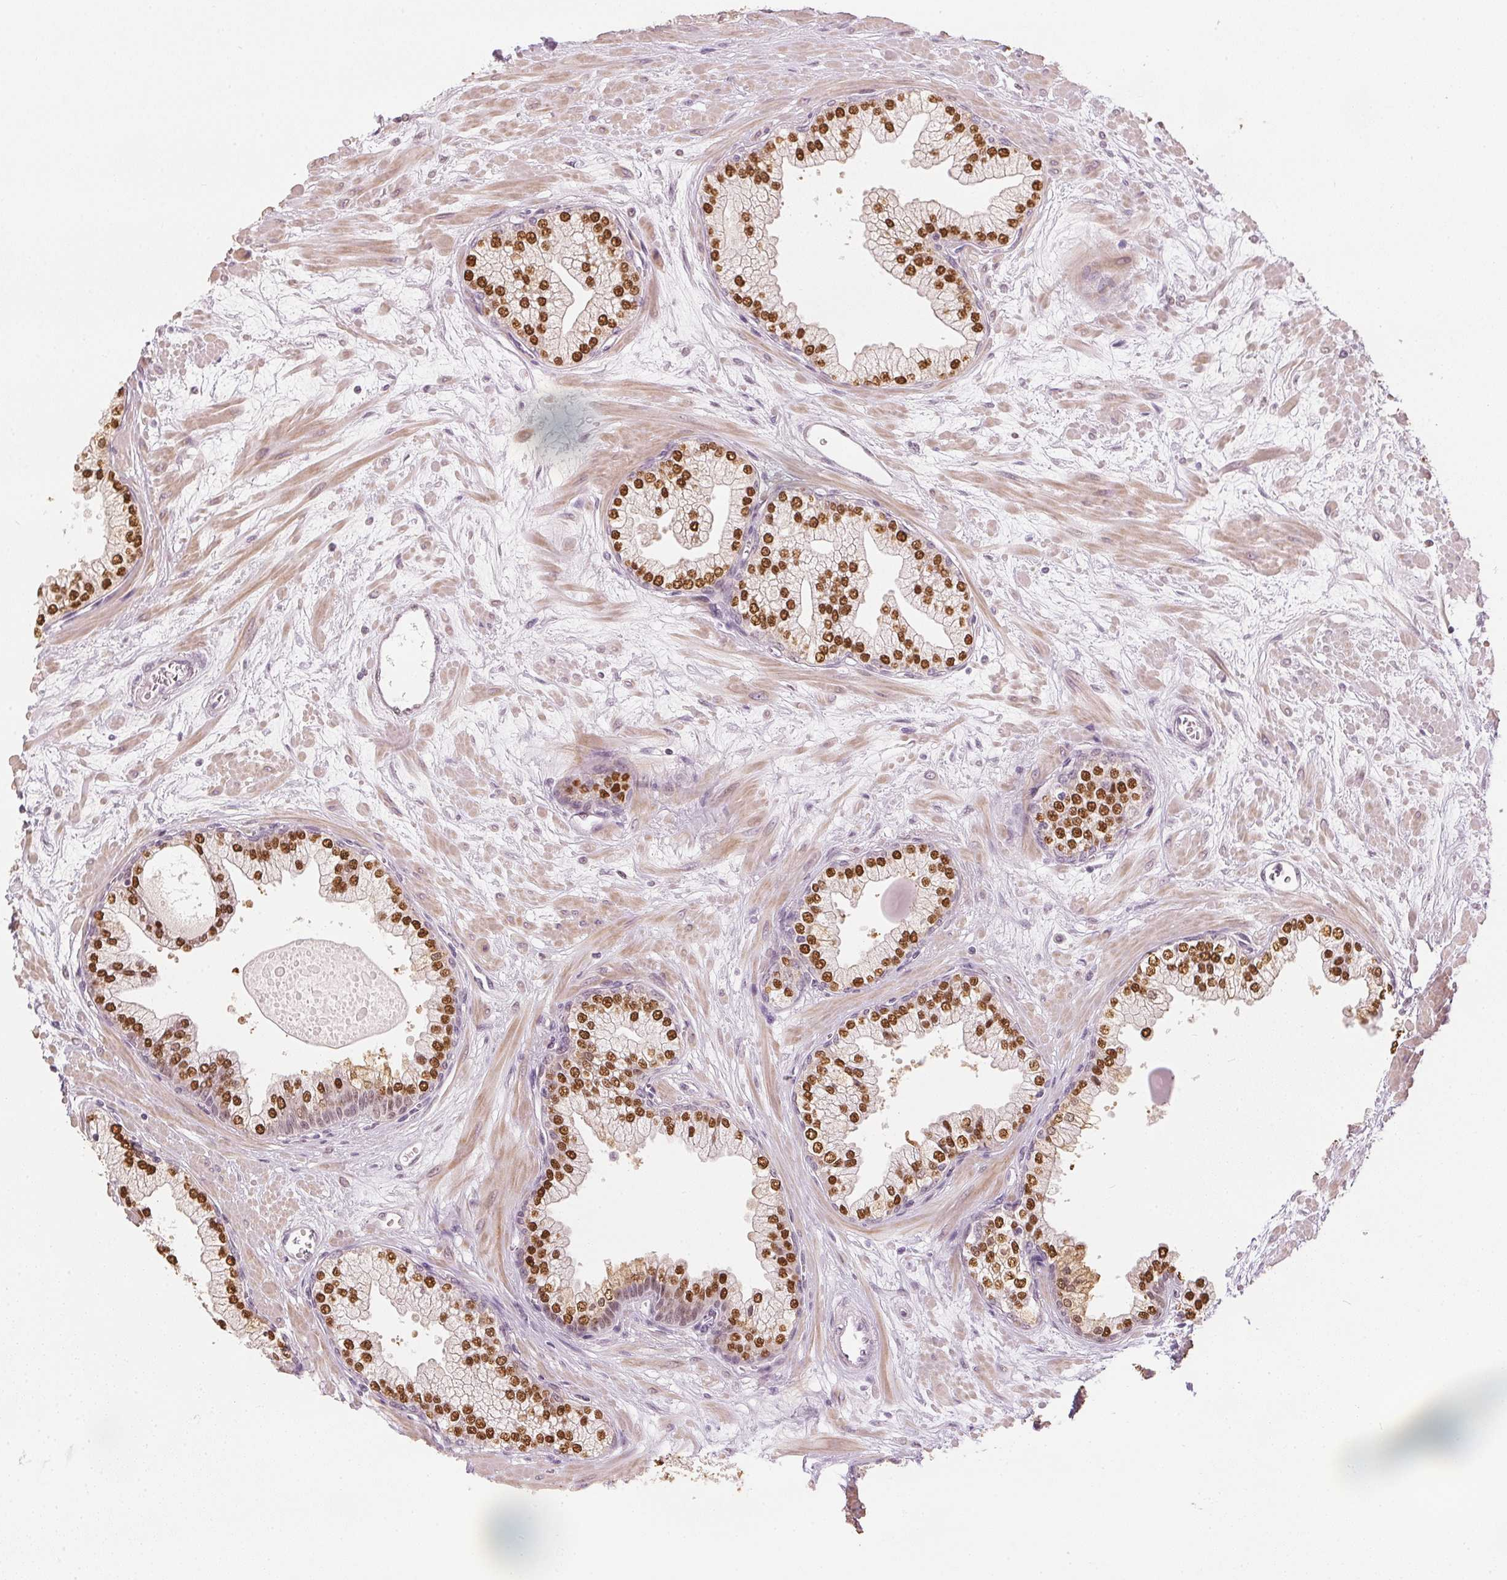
{"staining": {"intensity": "strong", "quantity": ">75%", "location": "nuclear"}, "tissue": "prostate", "cell_type": "Glandular cells", "image_type": "normal", "snomed": [{"axis": "morphology", "description": "Normal tissue, NOS"}, {"axis": "topography", "description": "Prostate"}, {"axis": "topography", "description": "Peripheral nerve tissue"}], "caption": "Immunohistochemistry of normal human prostate reveals high levels of strong nuclear expression in approximately >75% of glandular cells.", "gene": "ENSG00000267001", "patient": {"sex": "male", "age": 61}}